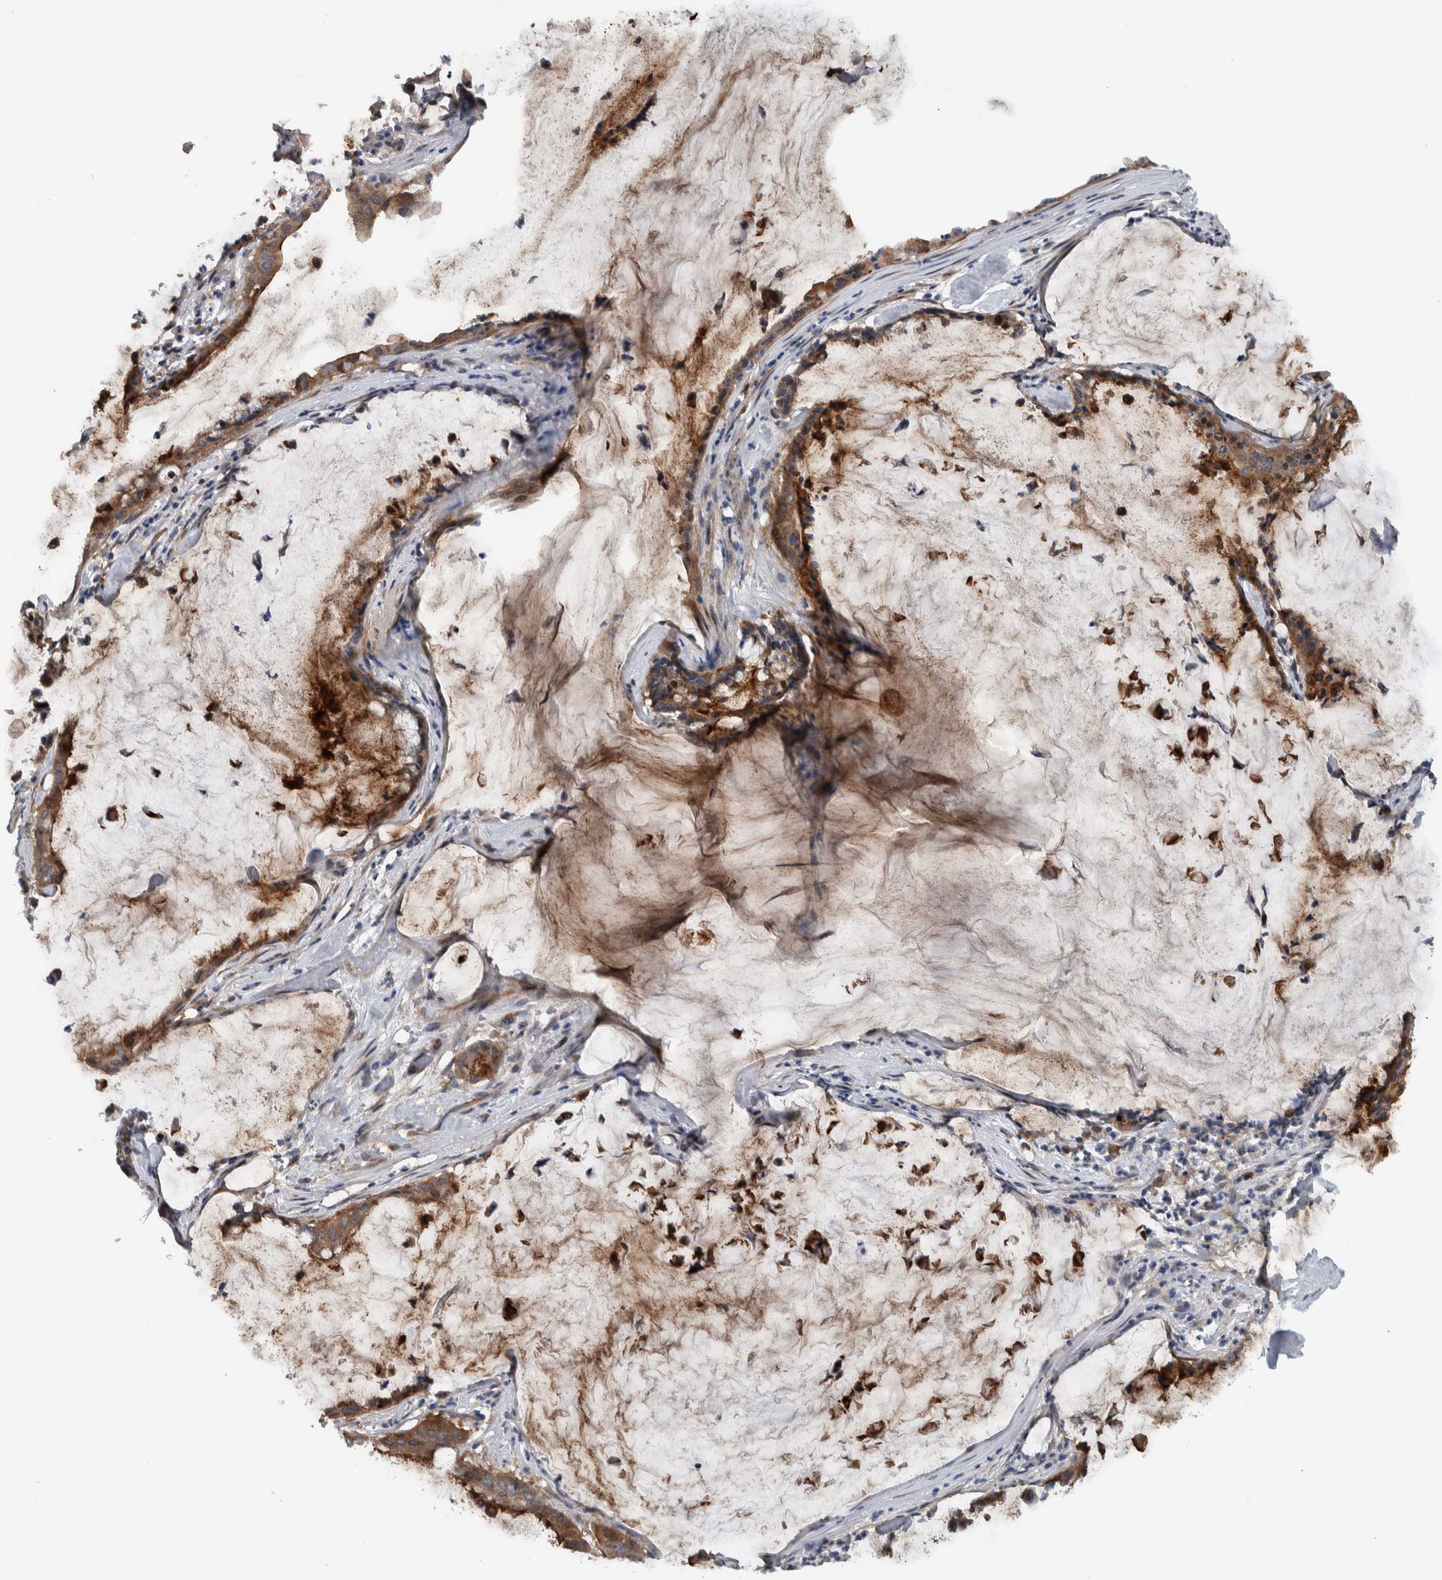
{"staining": {"intensity": "moderate", "quantity": ">75%", "location": "cytoplasmic/membranous"}, "tissue": "pancreatic cancer", "cell_type": "Tumor cells", "image_type": "cancer", "snomed": [{"axis": "morphology", "description": "Adenocarcinoma, NOS"}, {"axis": "topography", "description": "Pancreas"}], "caption": "Adenocarcinoma (pancreatic) stained with a protein marker reveals moderate staining in tumor cells.", "gene": "BAIAP2L1", "patient": {"sex": "male", "age": 41}}